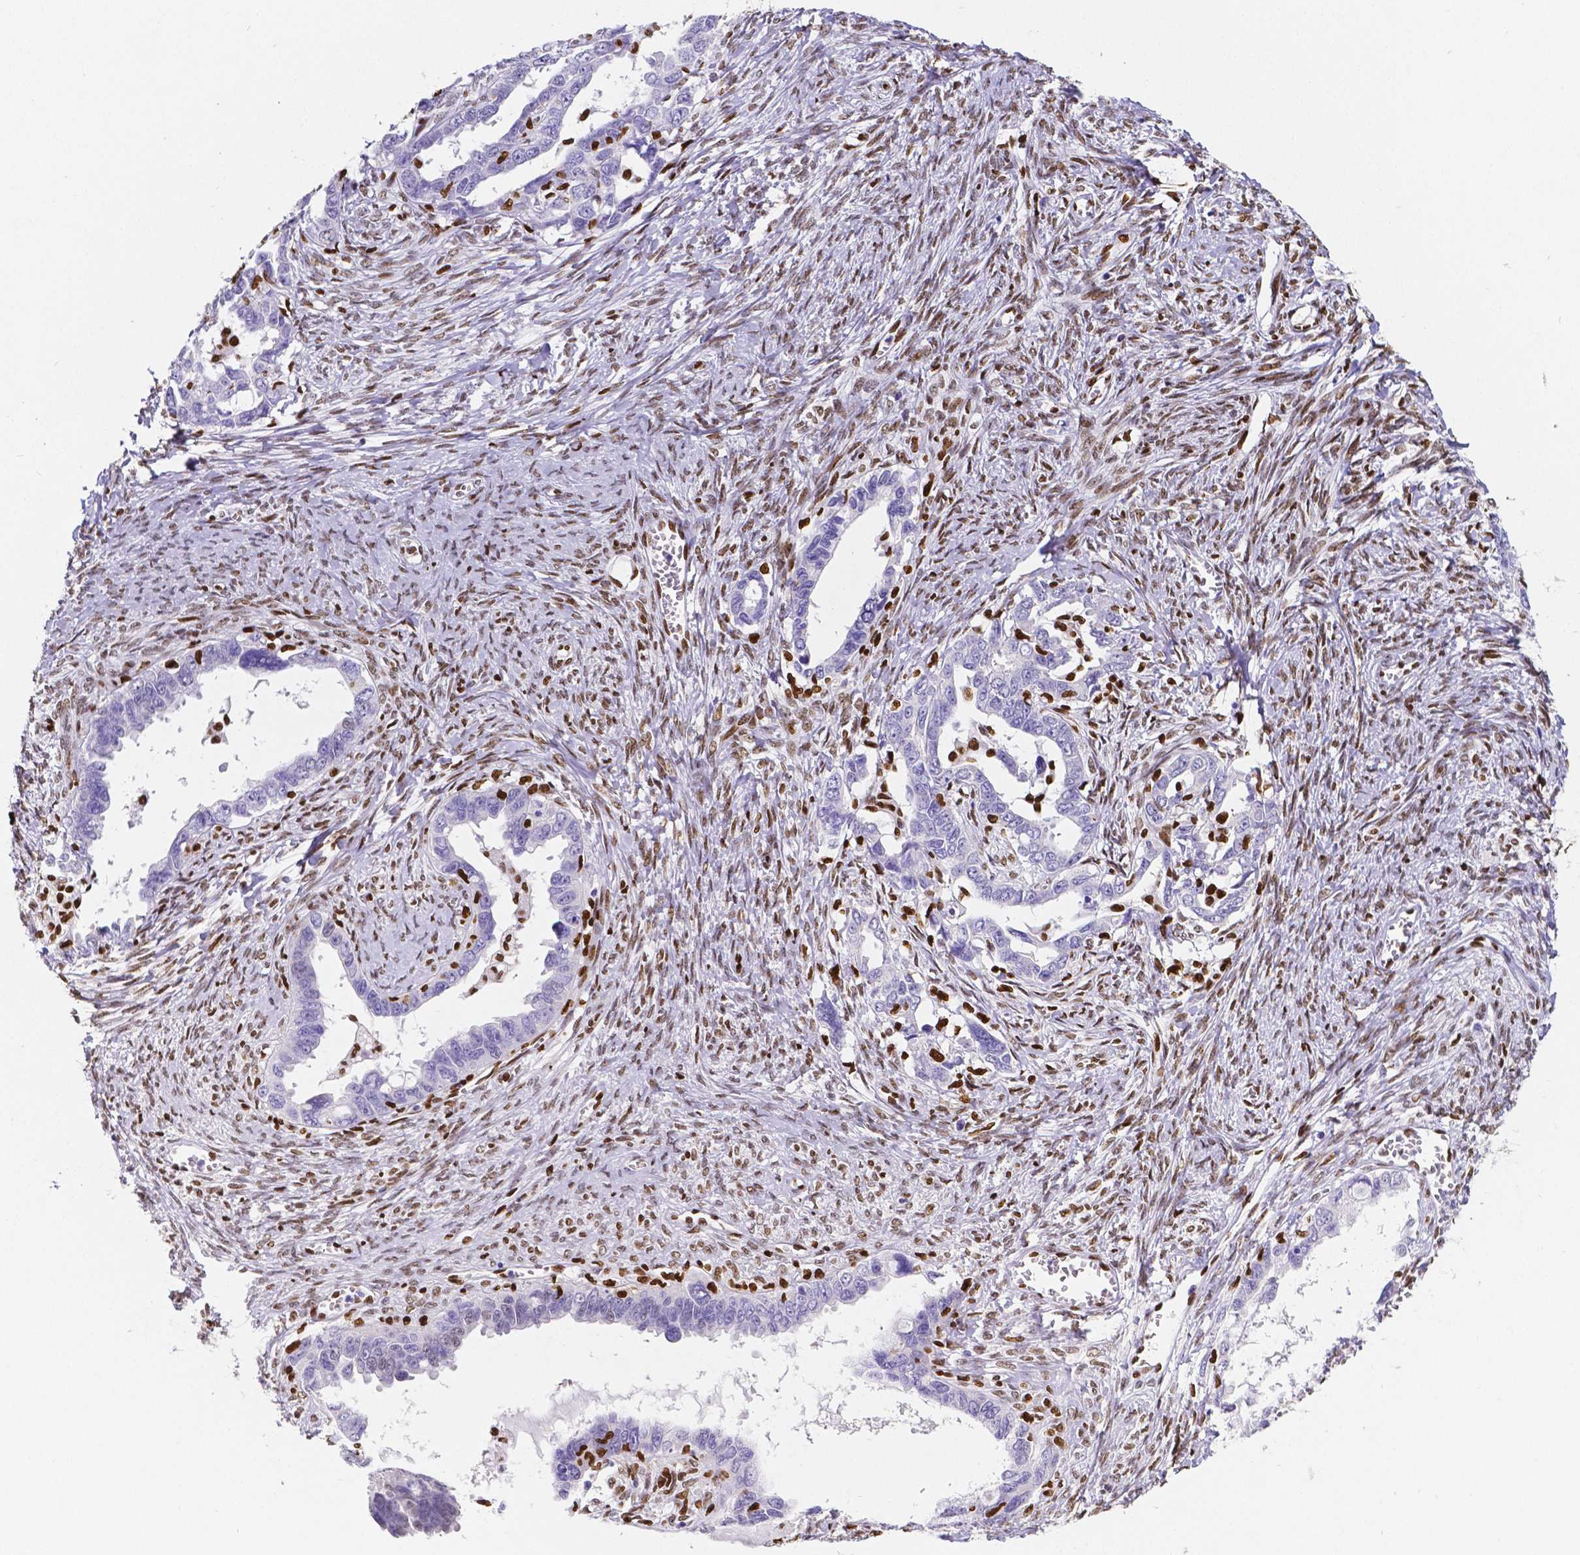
{"staining": {"intensity": "negative", "quantity": "none", "location": "none"}, "tissue": "ovarian cancer", "cell_type": "Tumor cells", "image_type": "cancer", "snomed": [{"axis": "morphology", "description": "Cystadenocarcinoma, serous, NOS"}, {"axis": "topography", "description": "Ovary"}], "caption": "DAB (3,3'-diaminobenzidine) immunohistochemical staining of serous cystadenocarcinoma (ovarian) reveals no significant positivity in tumor cells.", "gene": "MEF2C", "patient": {"sex": "female", "age": 69}}